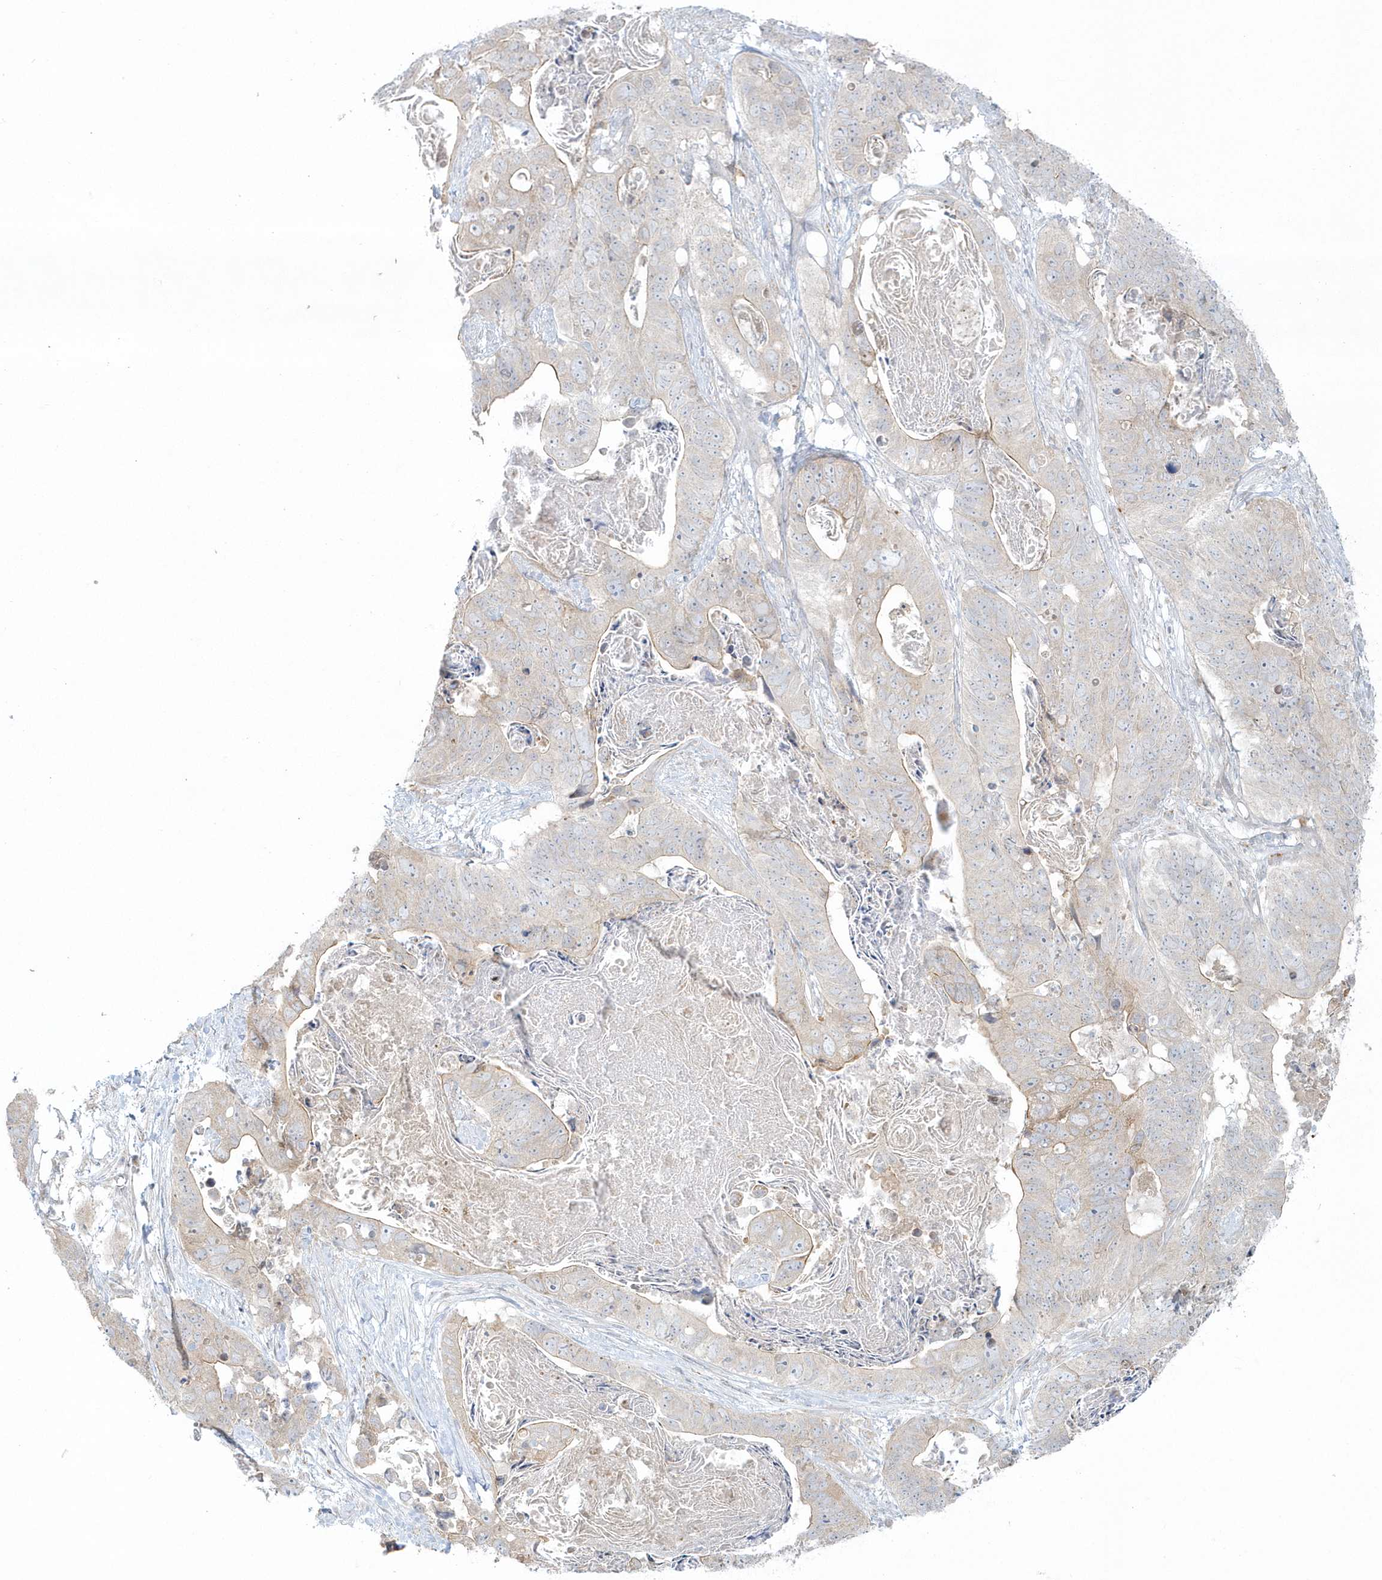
{"staining": {"intensity": "weak", "quantity": "<25%", "location": "cytoplasmic/membranous"}, "tissue": "stomach cancer", "cell_type": "Tumor cells", "image_type": "cancer", "snomed": [{"axis": "morphology", "description": "Adenocarcinoma, NOS"}, {"axis": "topography", "description": "Stomach"}], "caption": "Stomach adenocarcinoma stained for a protein using IHC reveals no positivity tumor cells.", "gene": "BLTP3A", "patient": {"sex": "female", "age": 89}}